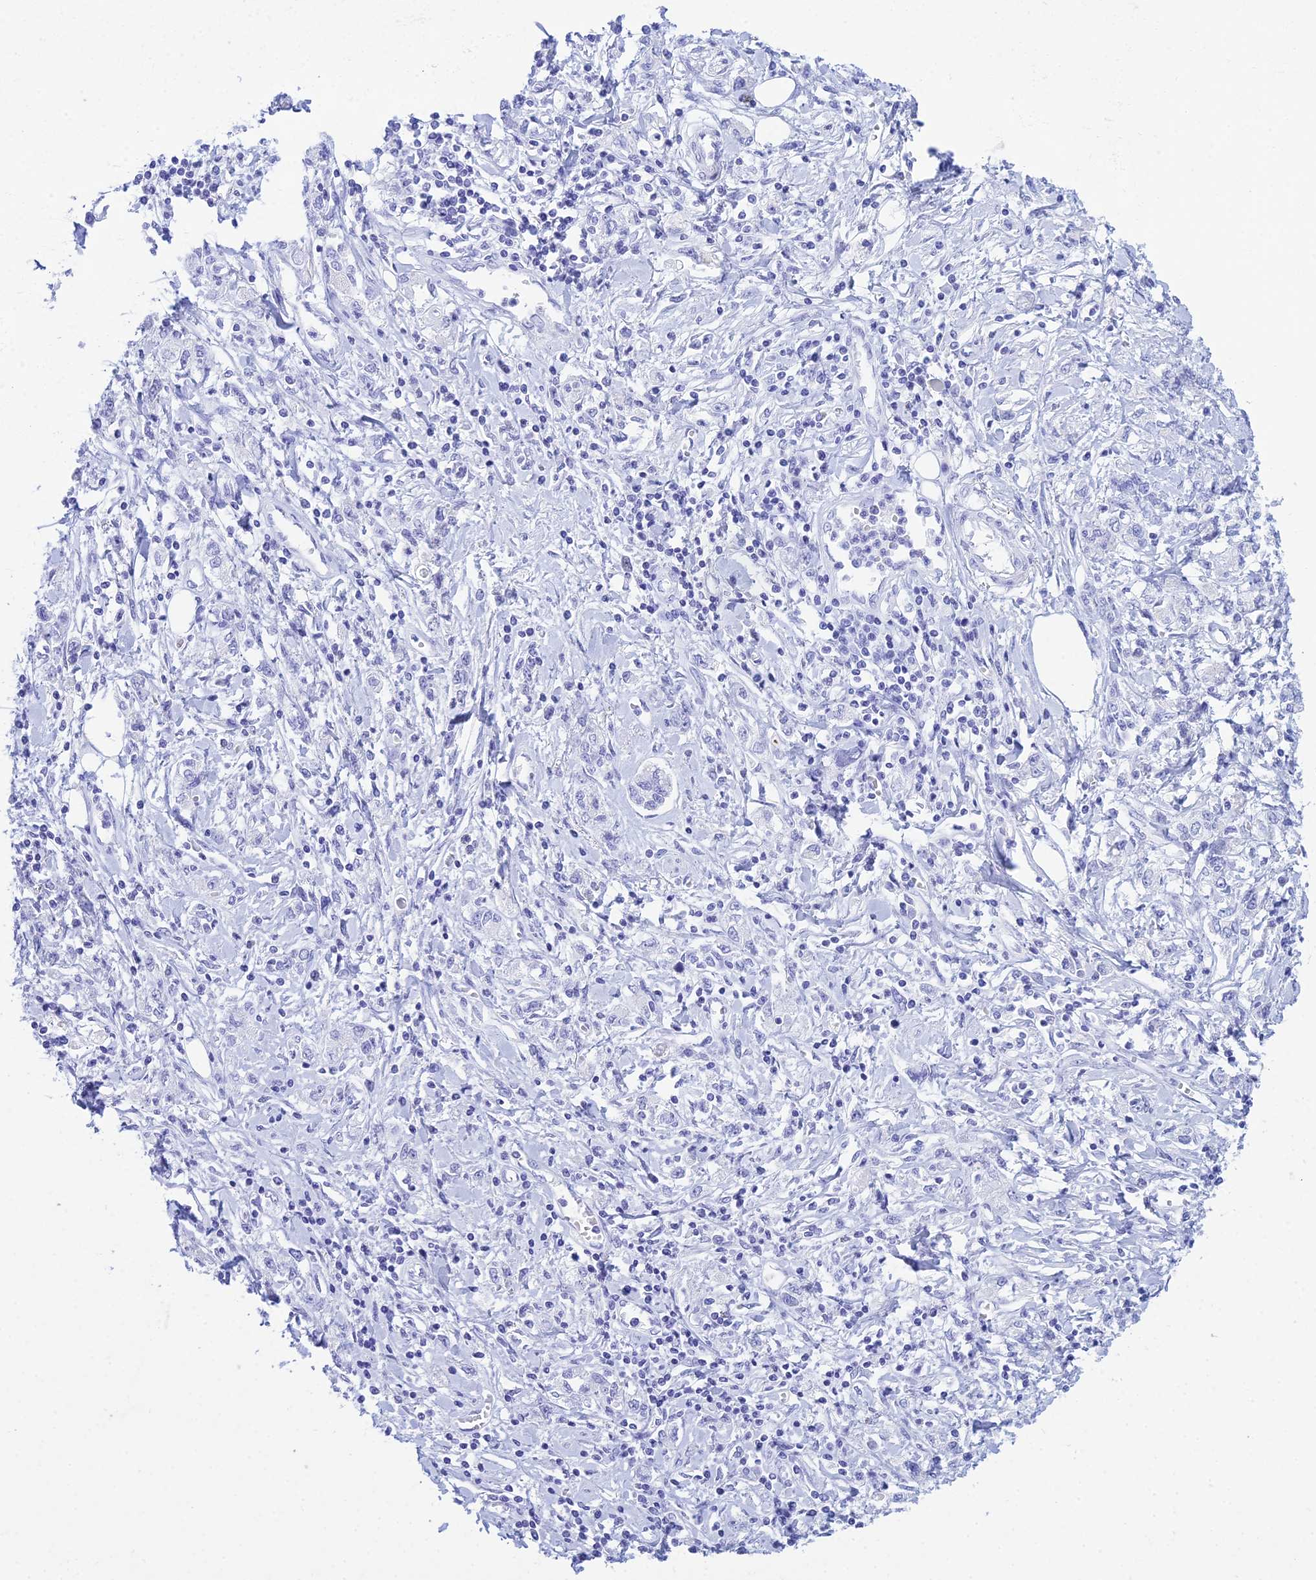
{"staining": {"intensity": "negative", "quantity": "none", "location": "none"}, "tissue": "stomach cancer", "cell_type": "Tumor cells", "image_type": "cancer", "snomed": [{"axis": "morphology", "description": "Adenocarcinoma, NOS"}, {"axis": "topography", "description": "Stomach"}], "caption": "This is an immunohistochemistry (IHC) image of stomach cancer. There is no expression in tumor cells.", "gene": "PATE4", "patient": {"sex": "female", "age": 76}}